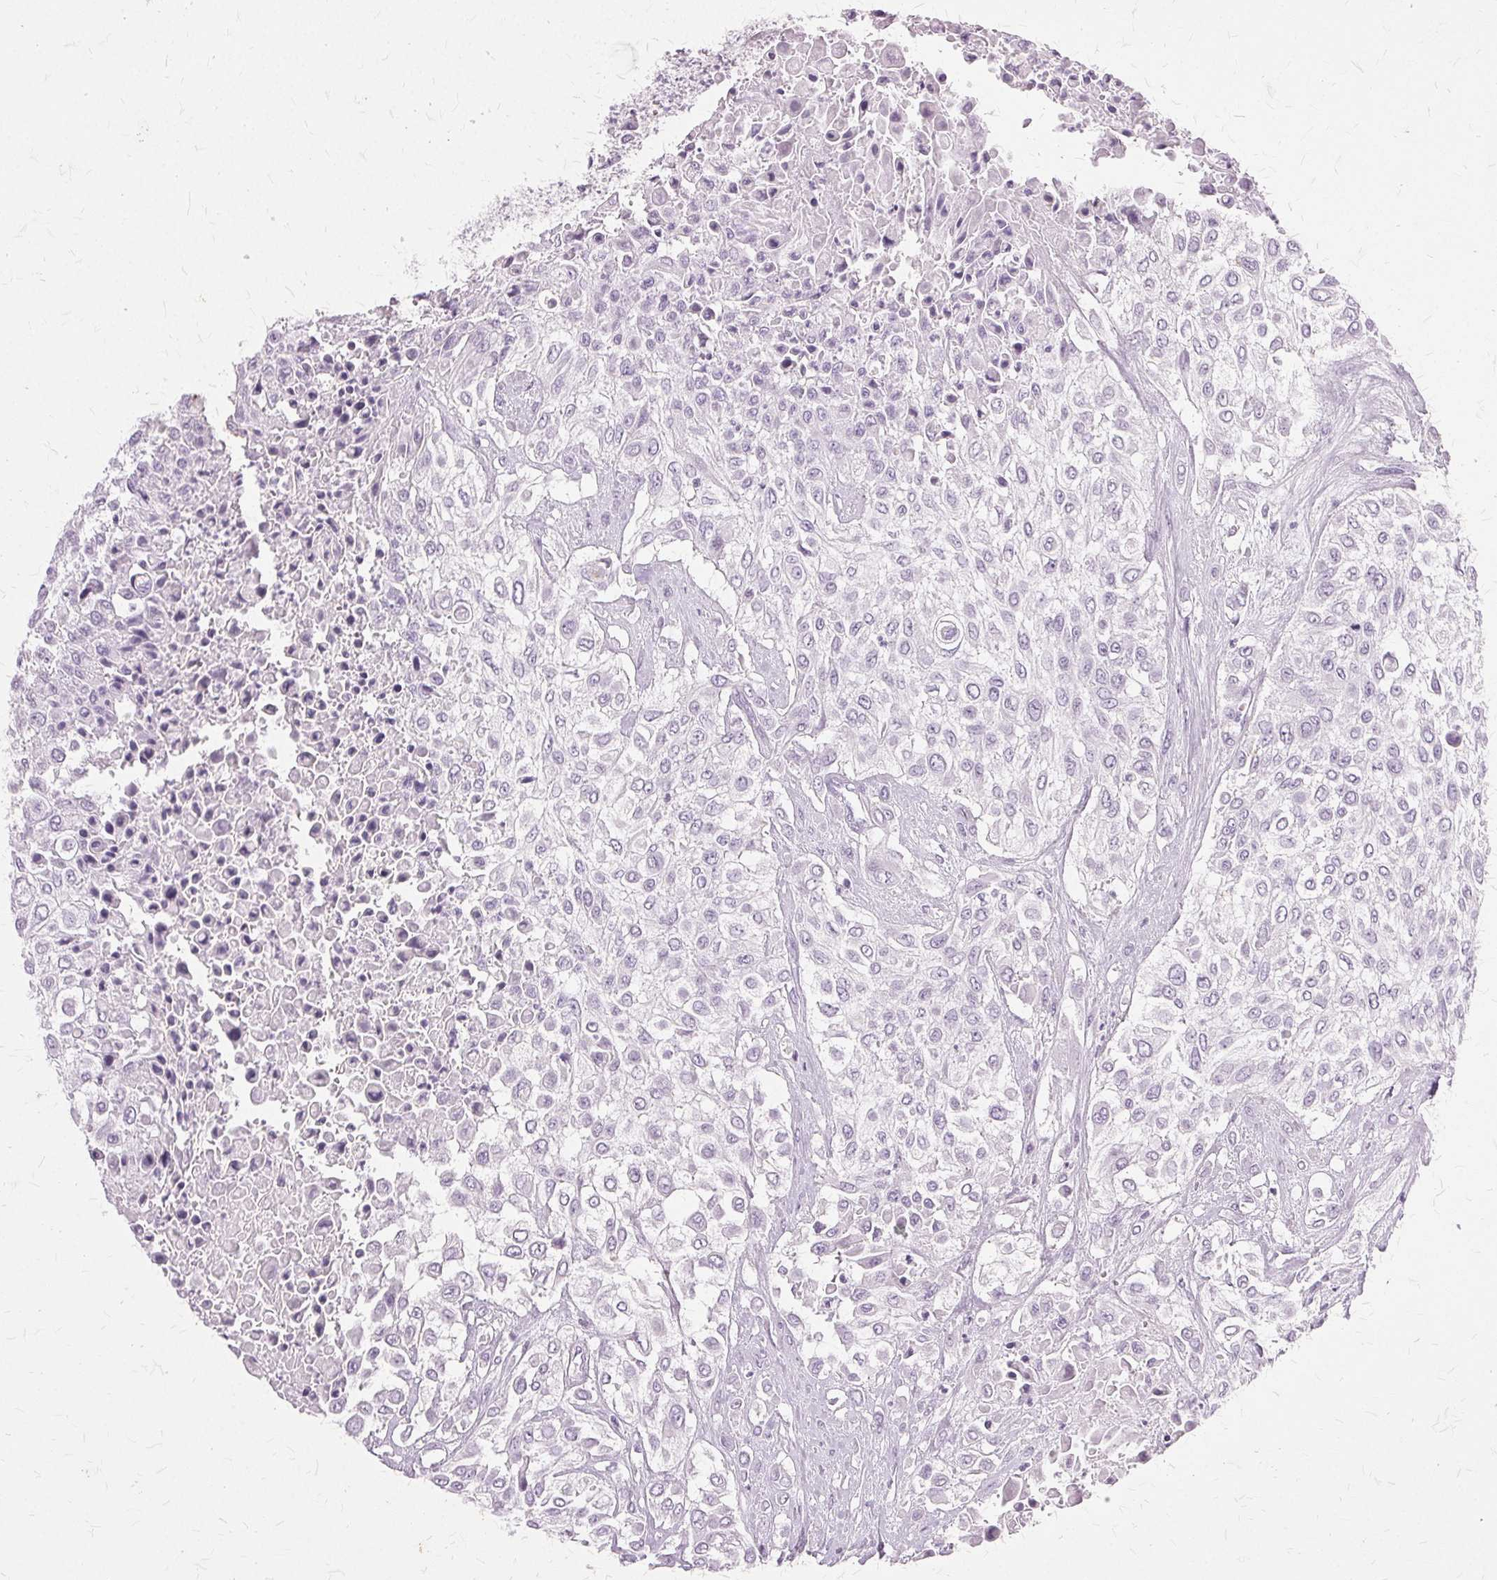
{"staining": {"intensity": "negative", "quantity": "none", "location": "none"}, "tissue": "urothelial cancer", "cell_type": "Tumor cells", "image_type": "cancer", "snomed": [{"axis": "morphology", "description": "Urothelial carcinoma, High grade"}, {"axis": "topography", "description": "Urinary bladder"}], "caption": "Protein analysis of high-grade urothelial carcinoma shows no significant staining in tumor cells.", "gene": "SLC45A3", "patient": {"sex": "male", "age": 57}}